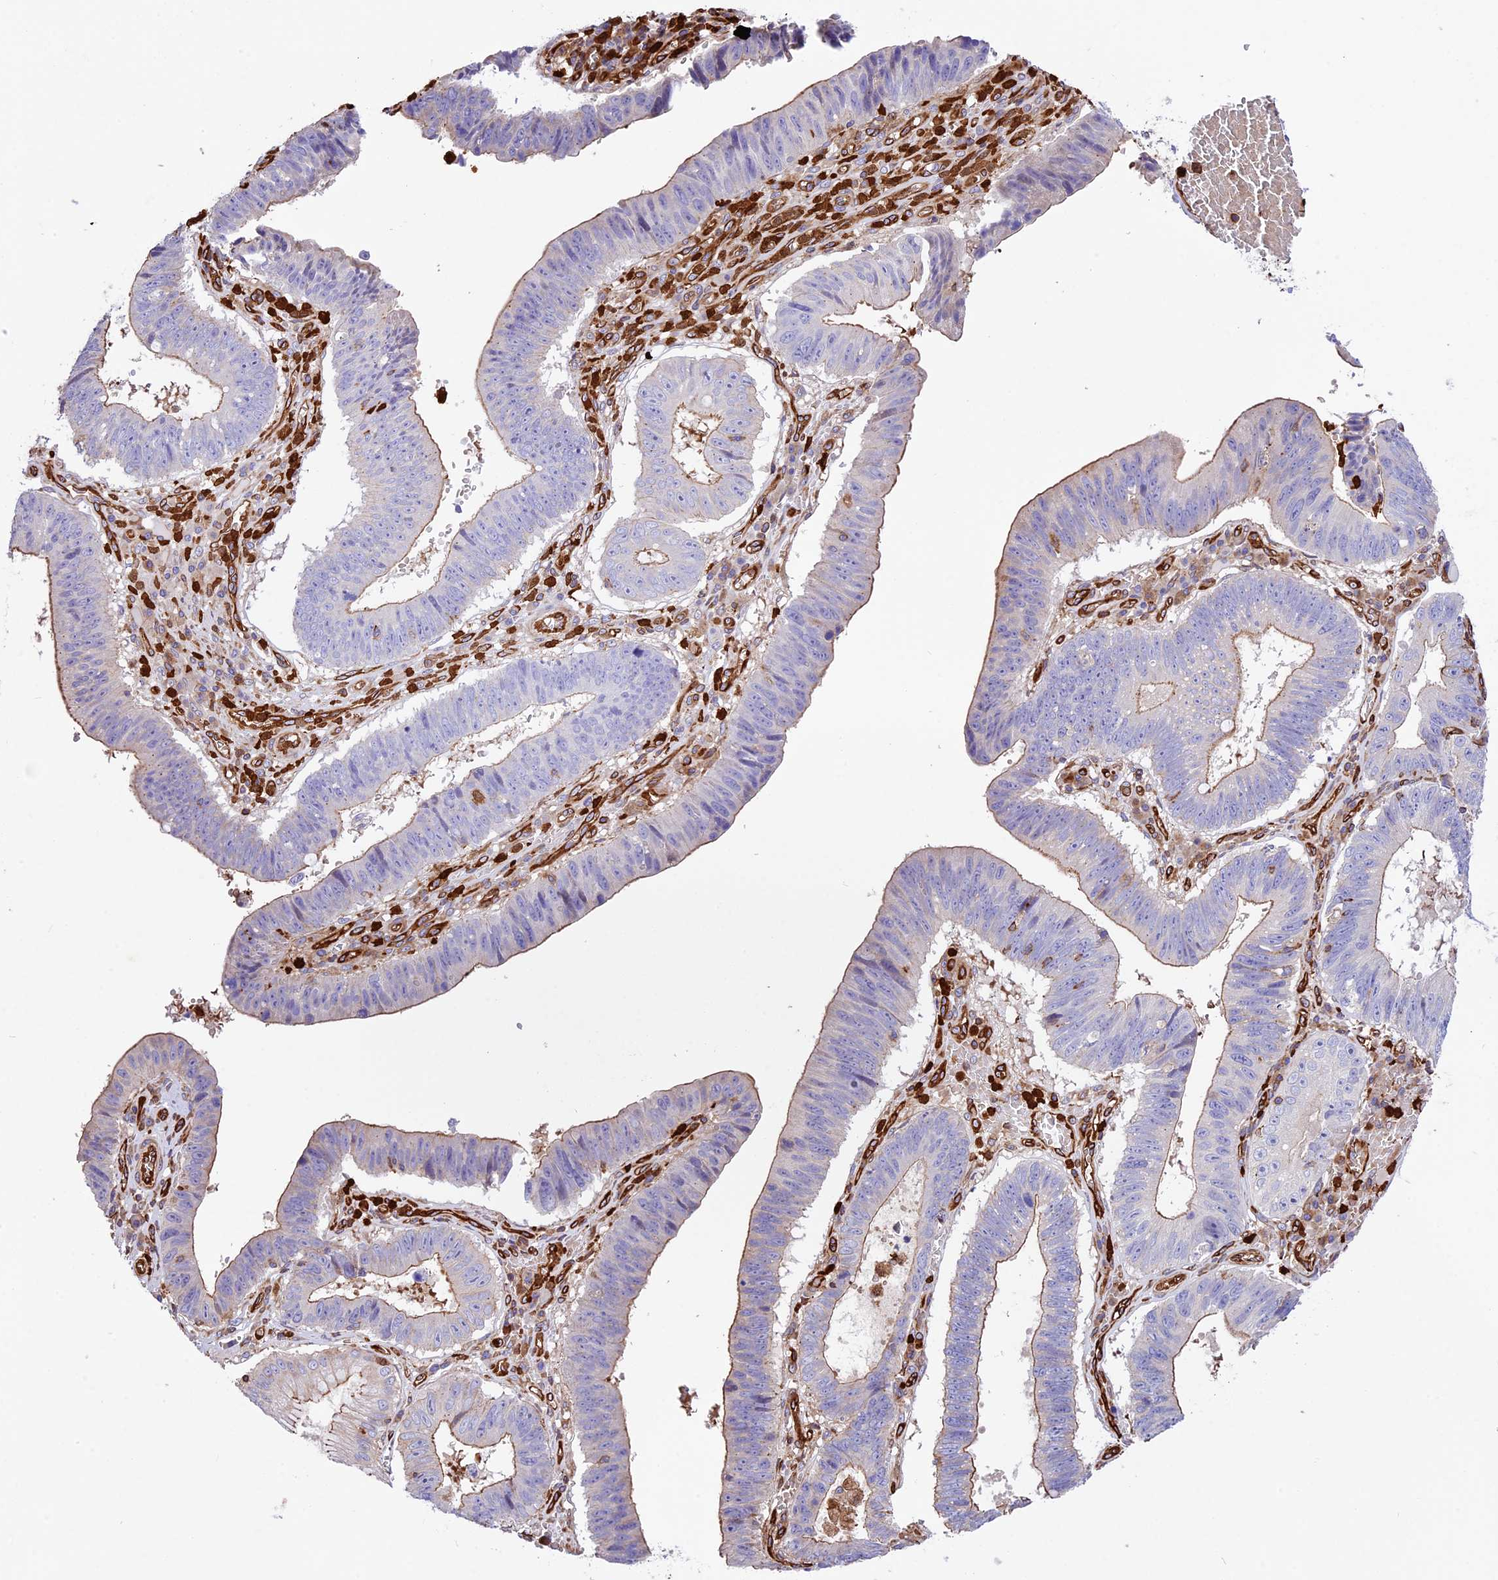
{"staining": {"intensity": "weak", "quantity": "25%-75%", "location": "cytoplasmic/membranous"}, "tissue": "stomach cancer", "cell_type": "Tumor cells", "image_type": "cancer", "snomed": [{"axis": "morphology", "description": "Adenocarcinoma, NOS"}, {"axis": "topography", "description": "Stomach"}], "caption": "Stomach cancer (adenocarcinoma) tissue shows weak cytoplasmic/membranous expression in about 25%-75% of tumor cells", "gene": "CD99L2", "patient": {"sex": "male", "age": 59}}